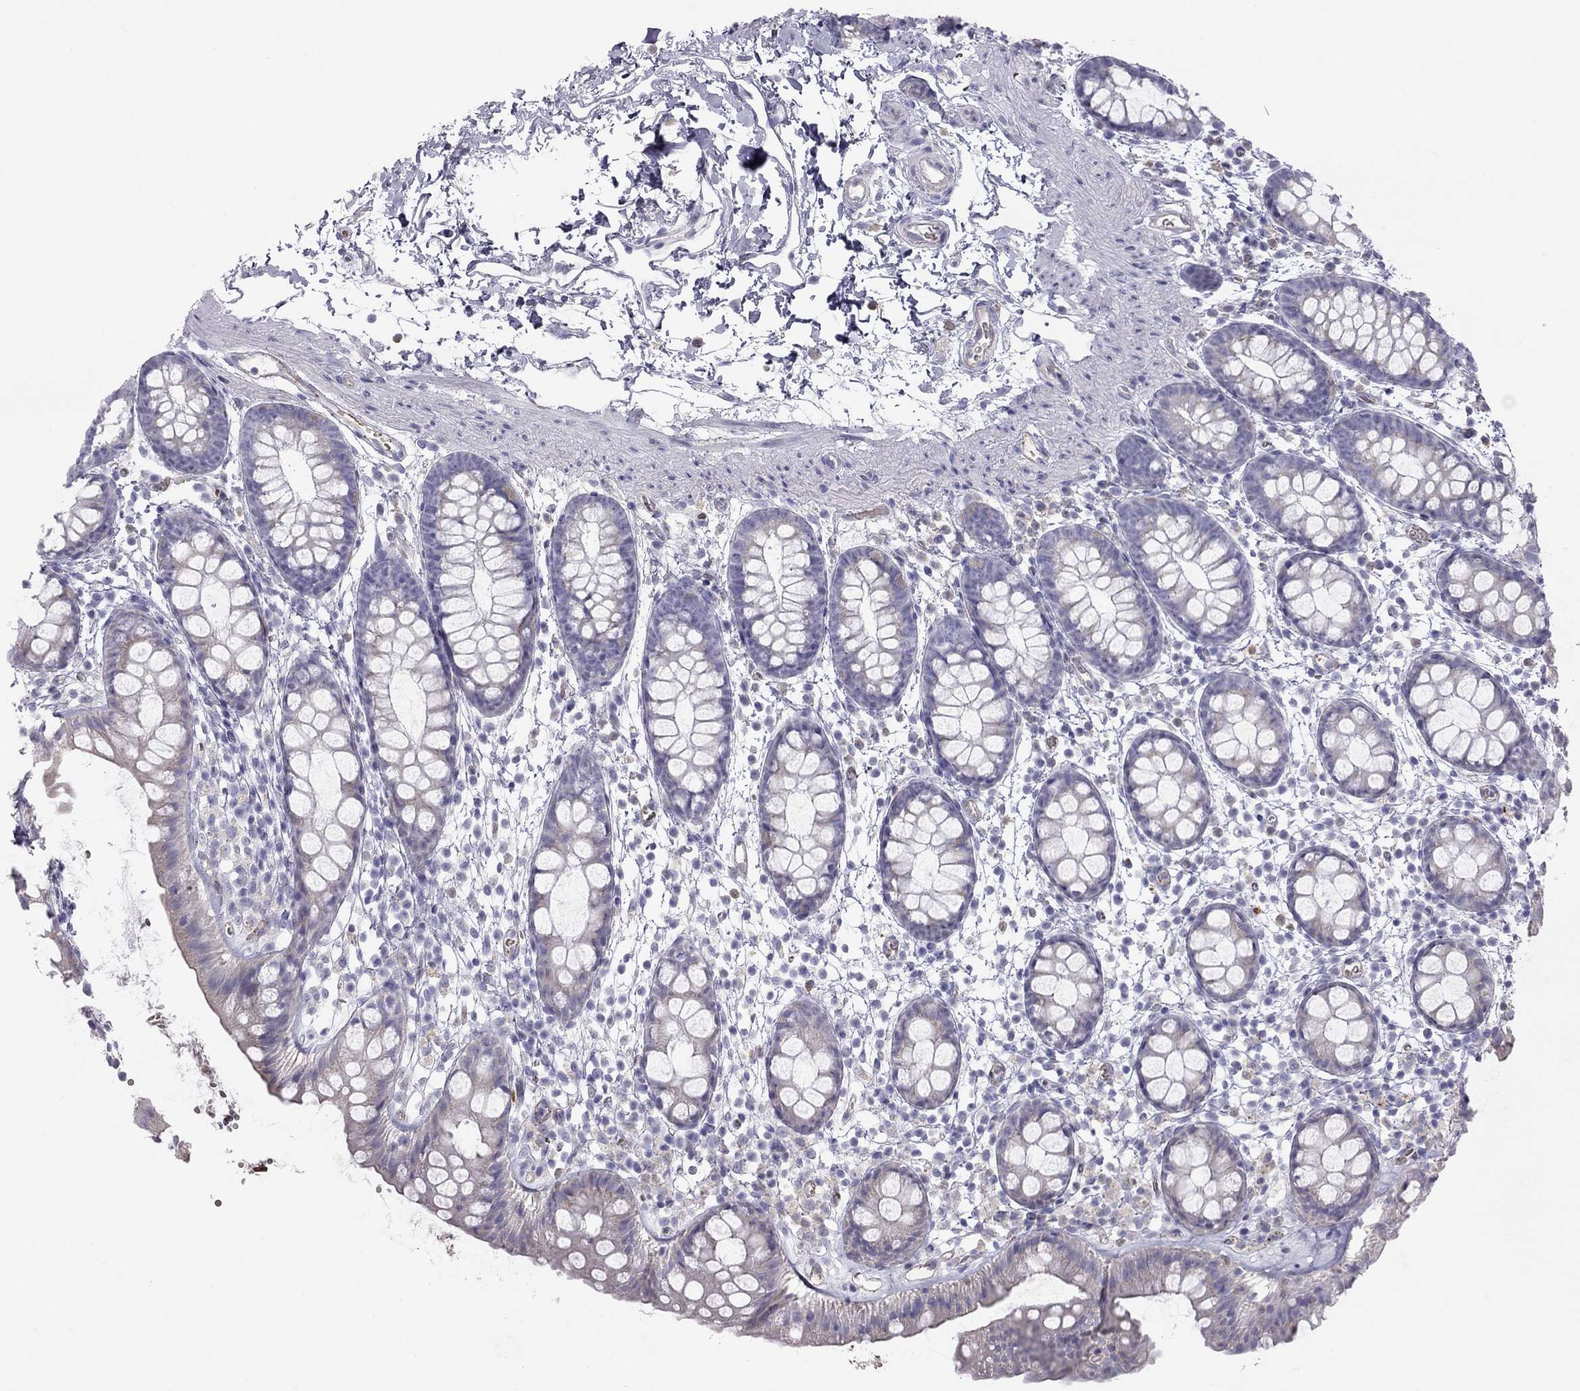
{"staining": {"intensity": "negative", "quantity": "none", "location": "none"}, "tissue": "rectum", "cell_type": "Glandular cells", "image_type": "normal", "snomed": [{"axis": "morphology", "description": "Normal tissue, NOS"}, {"axis": "topography", "description": "Rectum"}], "caption": "This image is of benign rectum stained with immunohistochemistry (IHC) to label a protein in brown with the nuclei are counter-stained blue. There is no positivity in glandular cells.", "gene": "TDRD6", "patient": {"sex": "male", "age": 57}}